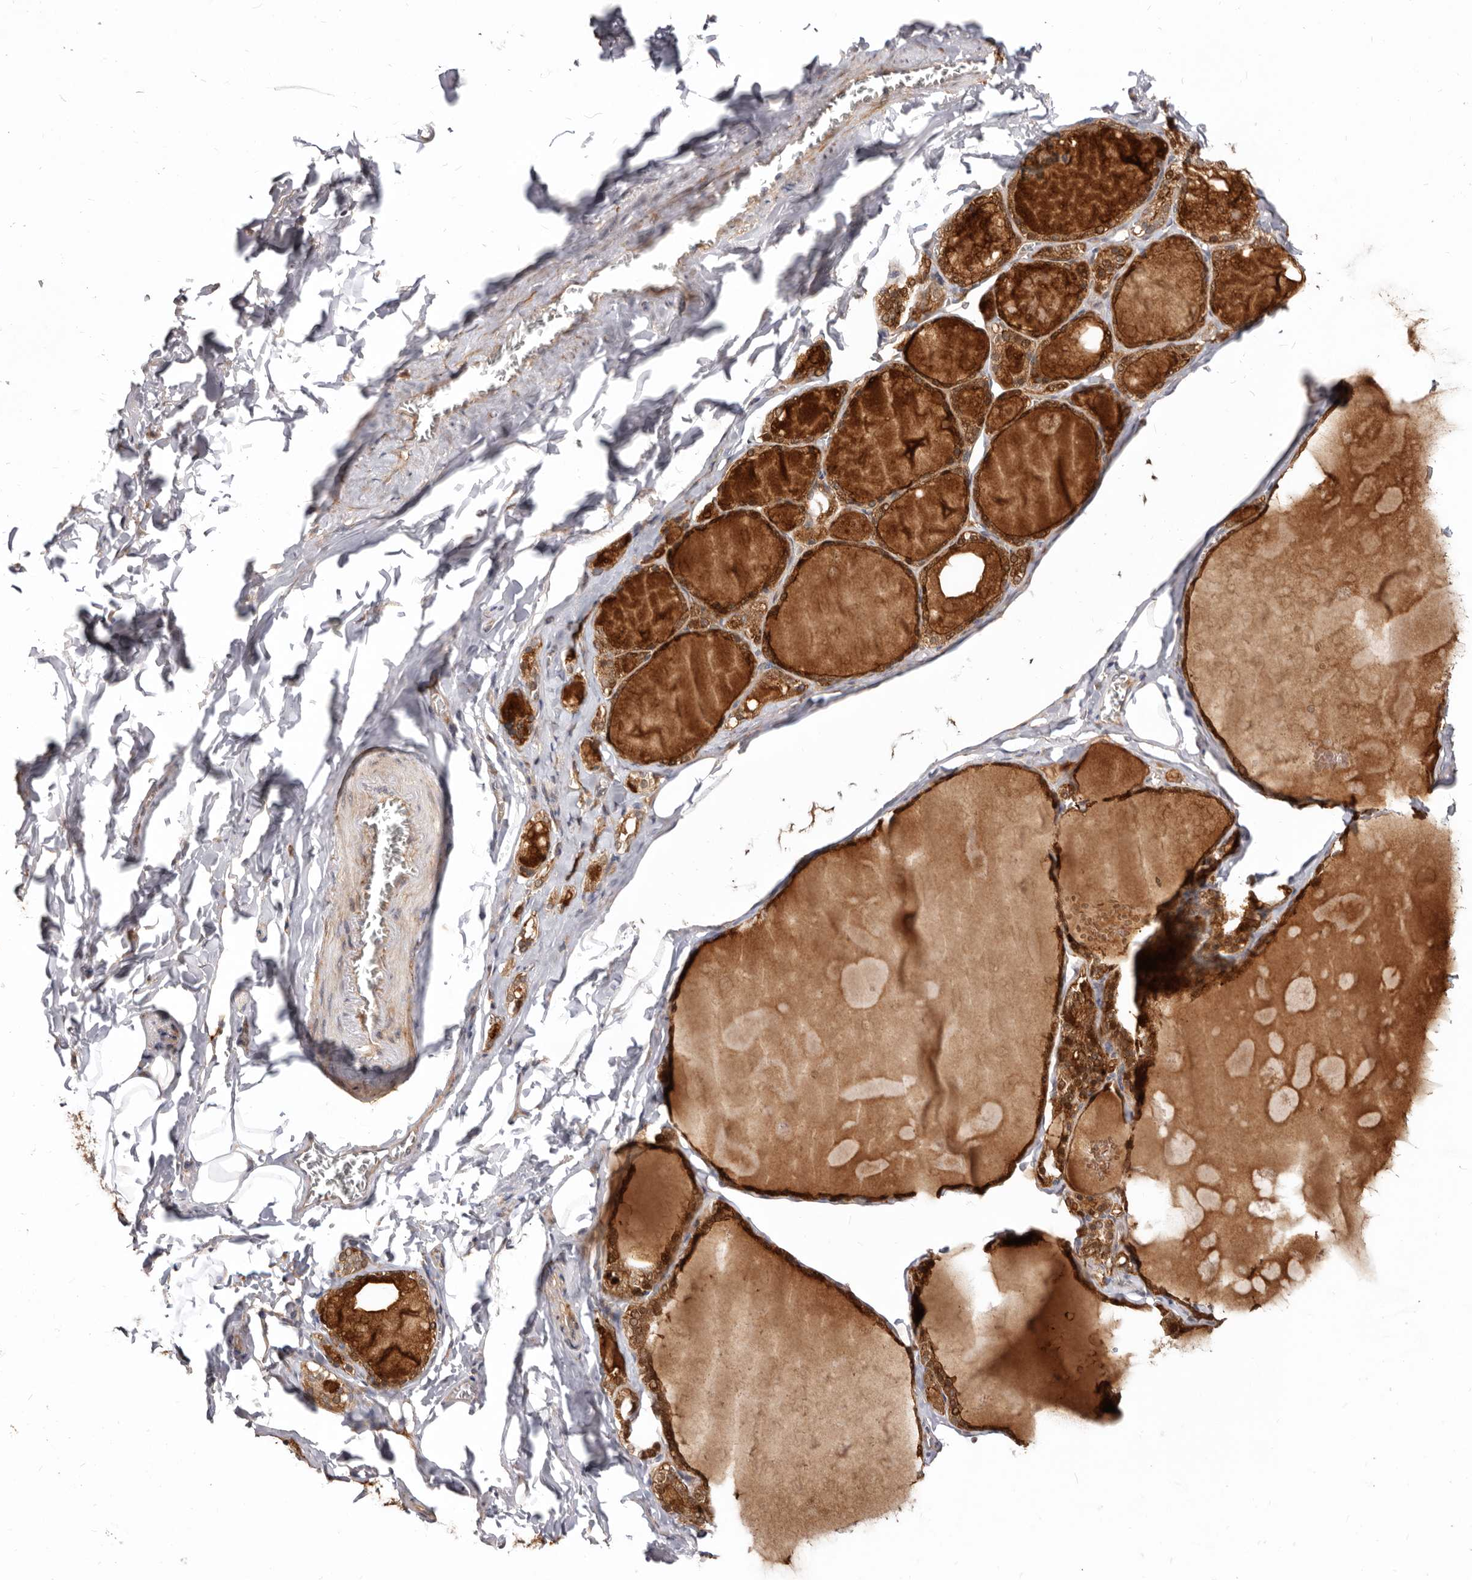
{"staining": {"intensity": "strong", "quantity": ">75%", "location": "cytoplasmic/membranous,nuclear"}, "tissue": "thyroid gland", "cell_type": "Glandular cells", "image_type": "normal", "snomed": [{"axis": "morphology", "description": "Normal tissue, NOS"}, {"axis": "topography", "description": "Thyroid gland"}], "caption": "A photomicrograph of human thyroid gland stained for a protein displays strong cytoplasmic/membranous,nuclear brown staining in glandular cells.", "gene": "GPATCH4", "patient": {"sex": "male", "age": 56}}